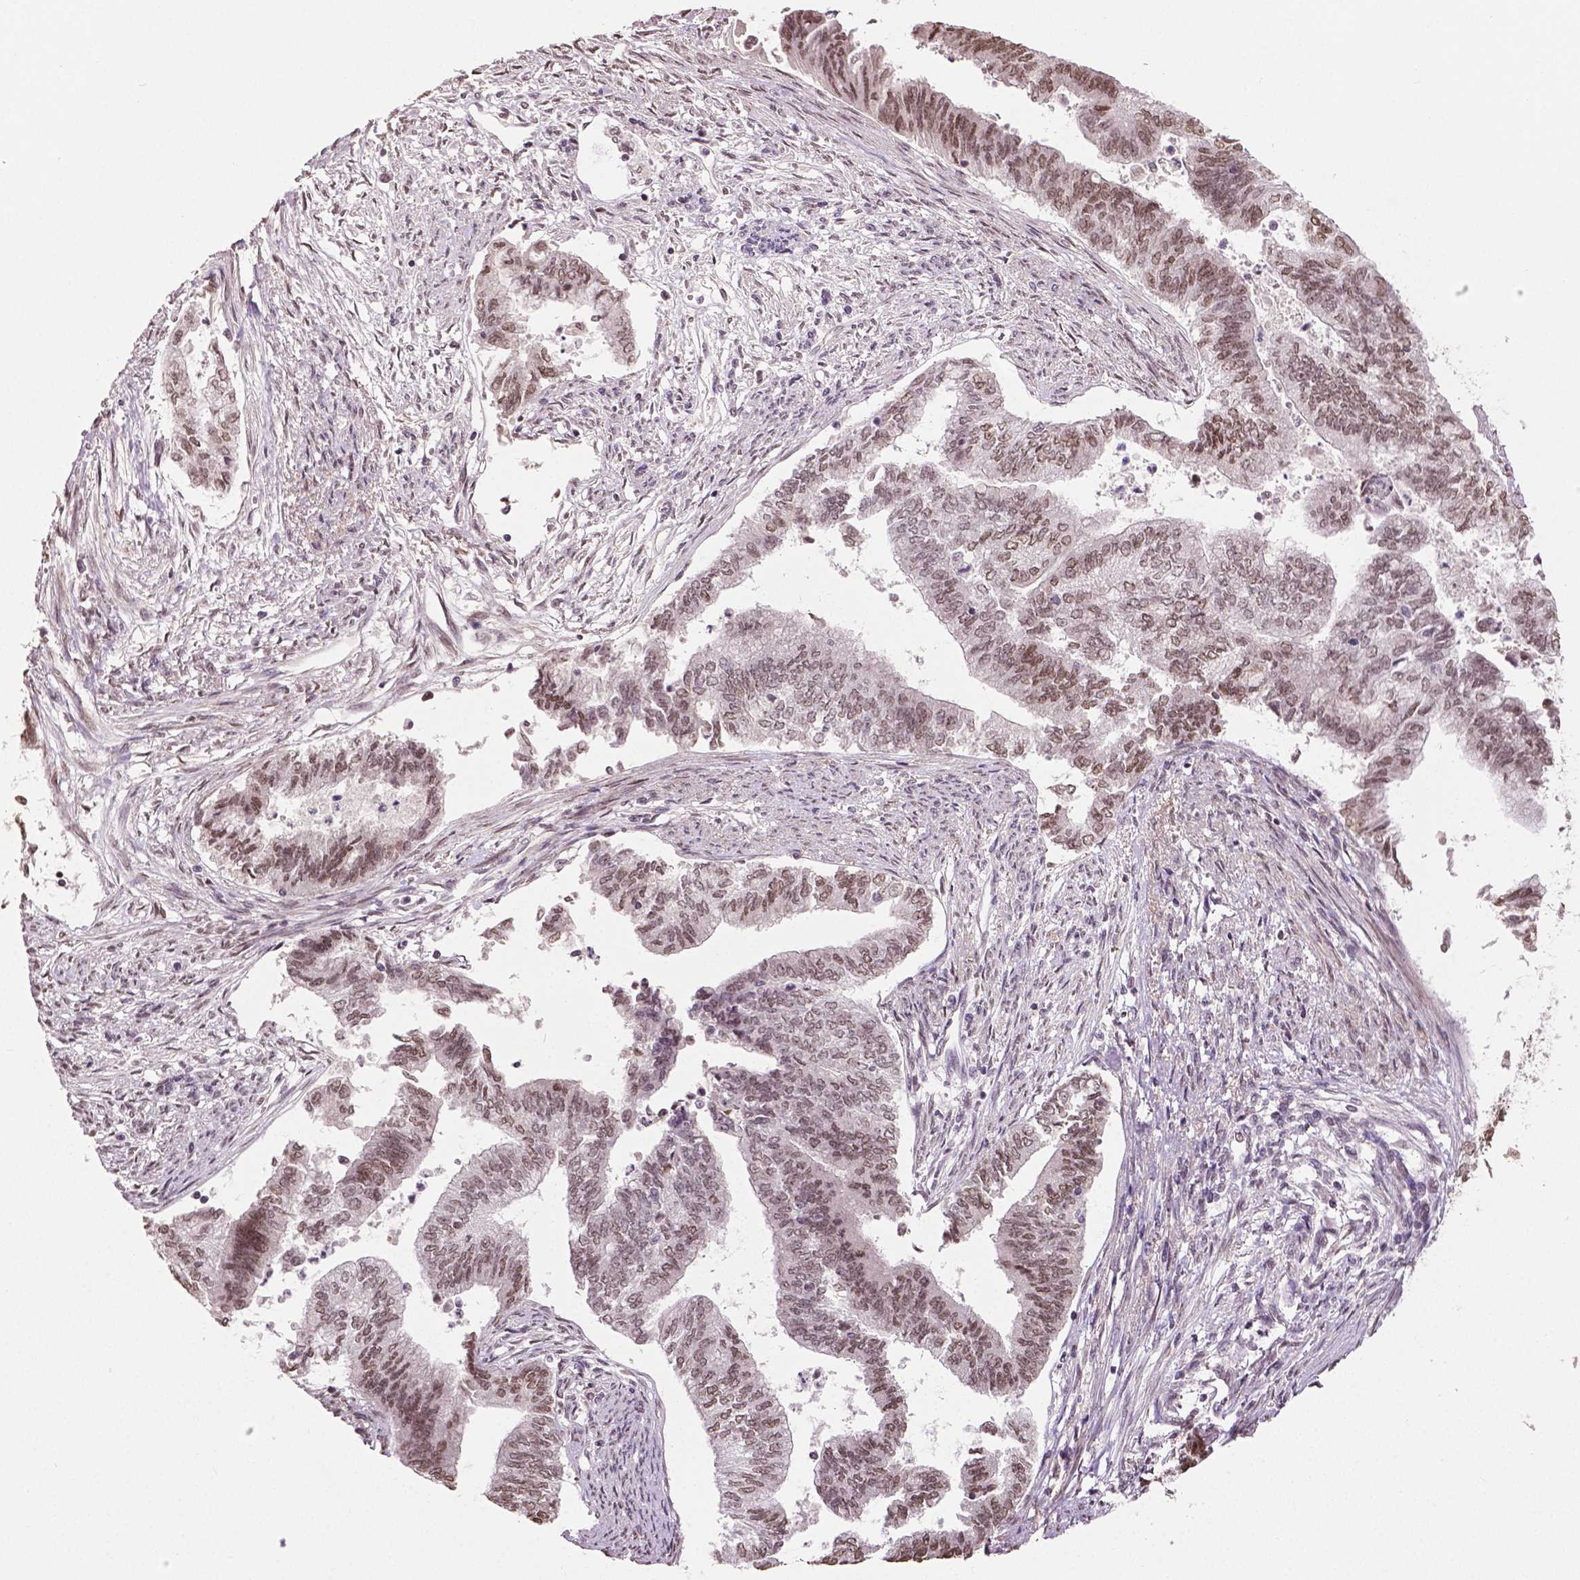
{"staining": {"intensity": "moderate", "quantity": ">75%", "location": "nuclear"}, "tissue": "endometrial cancer", "cell_type": "Tumor cells", "image_type": "cancer", "snomed": [{"axis": "morphology", "description": "Adenocarcinoma, NOS"}, {"axis": "topography", "description": "Endometrium"}], "caption": "A brown stain labels moderate nuclear staining of a protein in human endometrial cancer (adenocarcinoma) tumor cells.", "gene": "DLX5", "patient": {"sex": "female", "age": 65}}